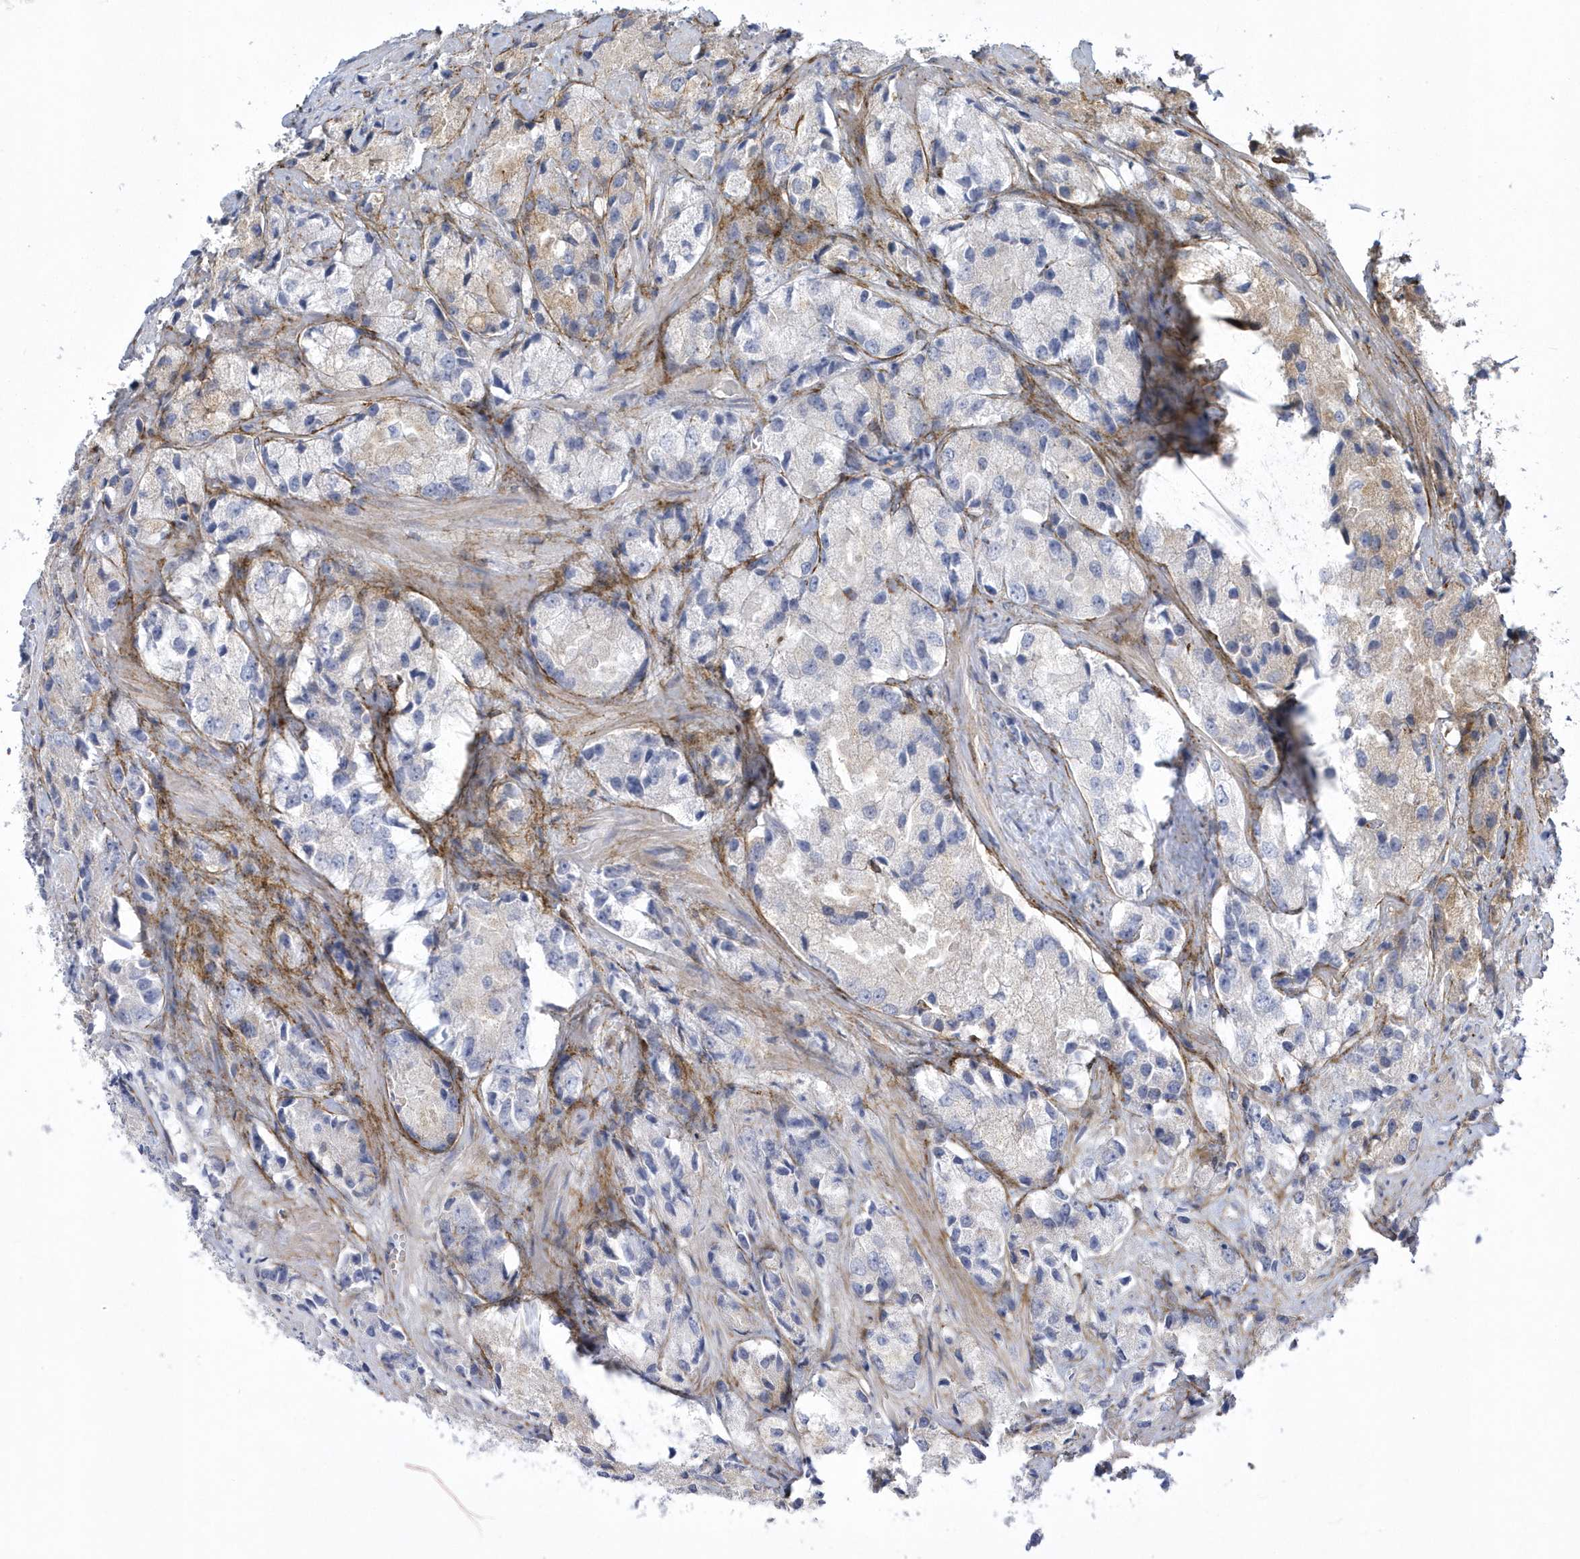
{"staining": {"intensity": "negative", "quantity": "none", "location": "none"}, "tissue": "prostate cancer", "cell_type": "Tumor cells", "image_type": "cancer", "snomed": [{"axis": "morphology", "description": "Adenocarcinoma, High grade"}, {"axis": "topography", "description": "Prostate"}], "caption": "This is a image of IHC staining of high-grade adenocarcinoma (prostate), which shows no staining in tumor cells.", "gene": "WDR27", "patient": {"sex": "male", "age": 66}}